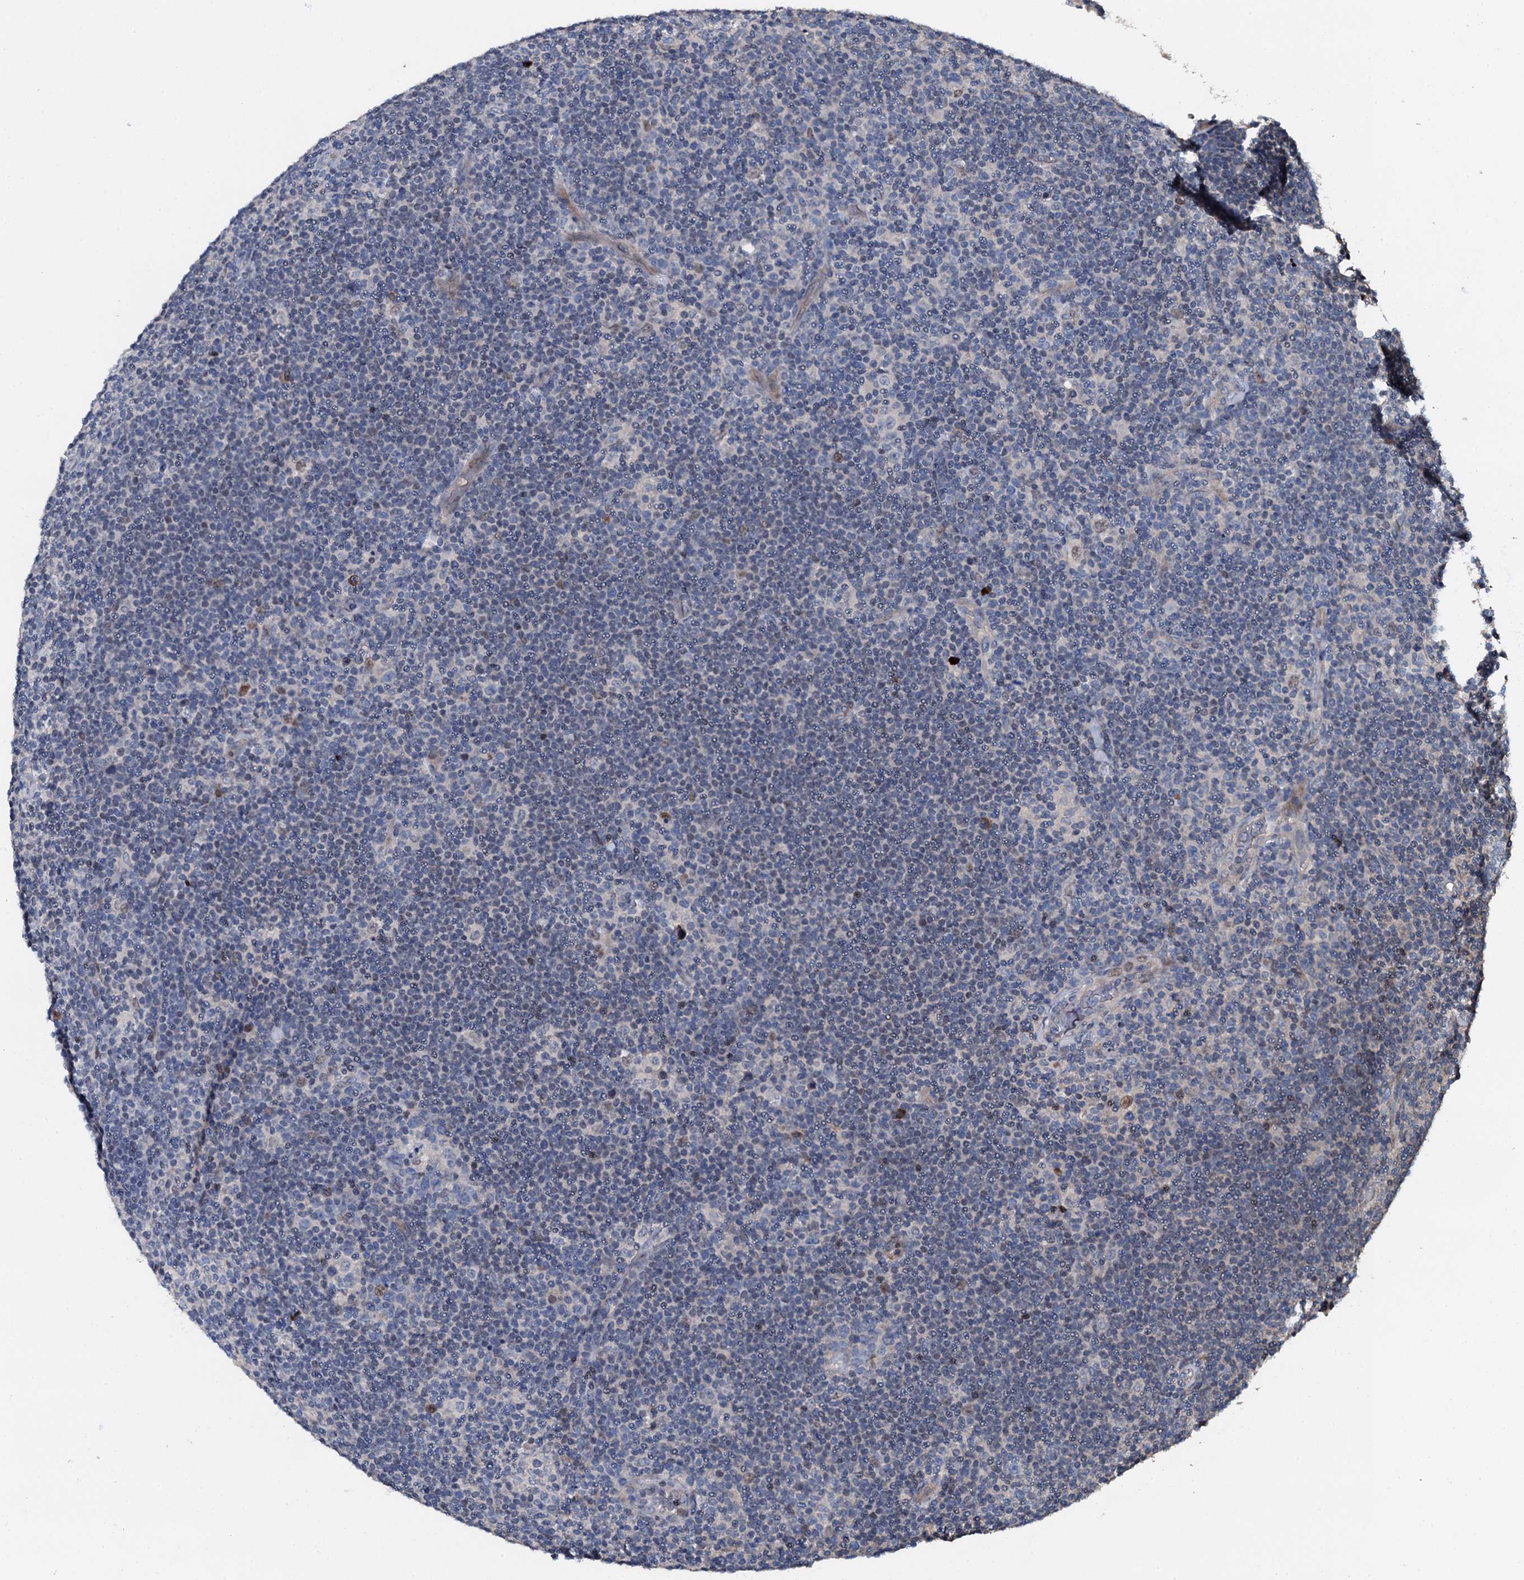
{"staining": {"intensity": "negative", "quantity": "none", "location": "none"}, "tissue": "lymphoma", "cell_type": "Tumor cells", "image_type": "cancer", "snomed": [{"axis": "morphology", "description": "Hodgkin's disease, NOS"}, {"axis": "topography", "description": "Lymph node"}], "caption": "Lymphoma was stained to show a protein in brown. There is no significant positivity in tumor cells. The staining is performed using DAB (3,3'-diaminobenzidine) brown chromogen with nuclei counter-stained in using hematoxylin.", "gene": "LYG2", "patient": {"sex": "female", "age": 57}}